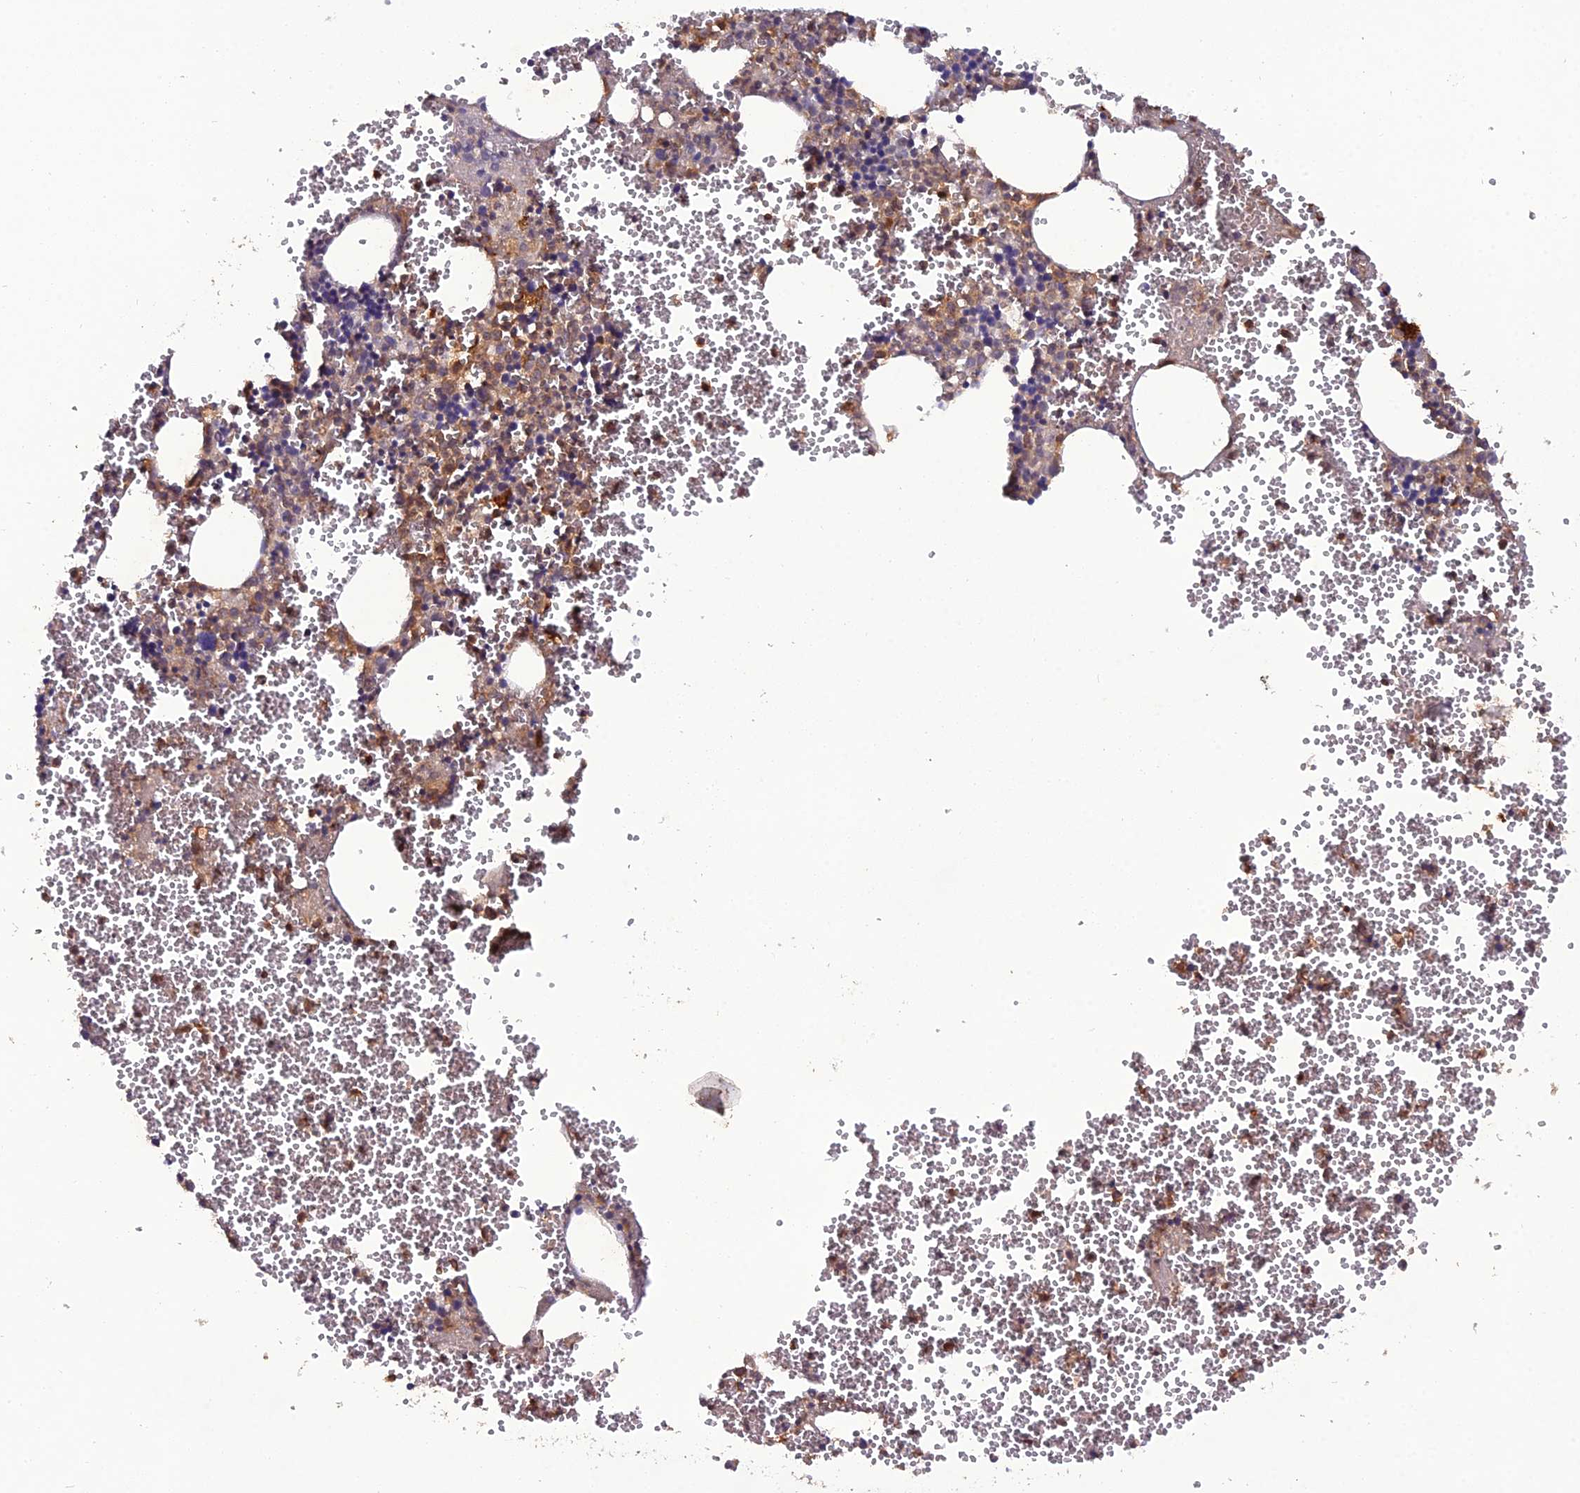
{"staining": {"intensity": "moderate", "quantity": "25%-75%", "location": "cytoplasmic/membranous"}, "tissue": "bone marrow", "cell_type": "Hematopoietic cells", "image_type": "normal", "snomed": [{"axis": "morphology", "description": "Normal tissue, NOS"}, {"axis": "topography", "description": "Bone marrow"}], "caption": "Brown immunohistochemical staining in benign human bone marrow demonstrates moderate cytoplasmic/membranous positivity in approximately 25%-75% of hematopoietic cells. The staining is performed using DAB brown chromogen to label protein expression. The nuclei are counter-stained blue using hematoxylin.", "gene": "TMEM258", "patient": {"sex": "female", "age": 77}}